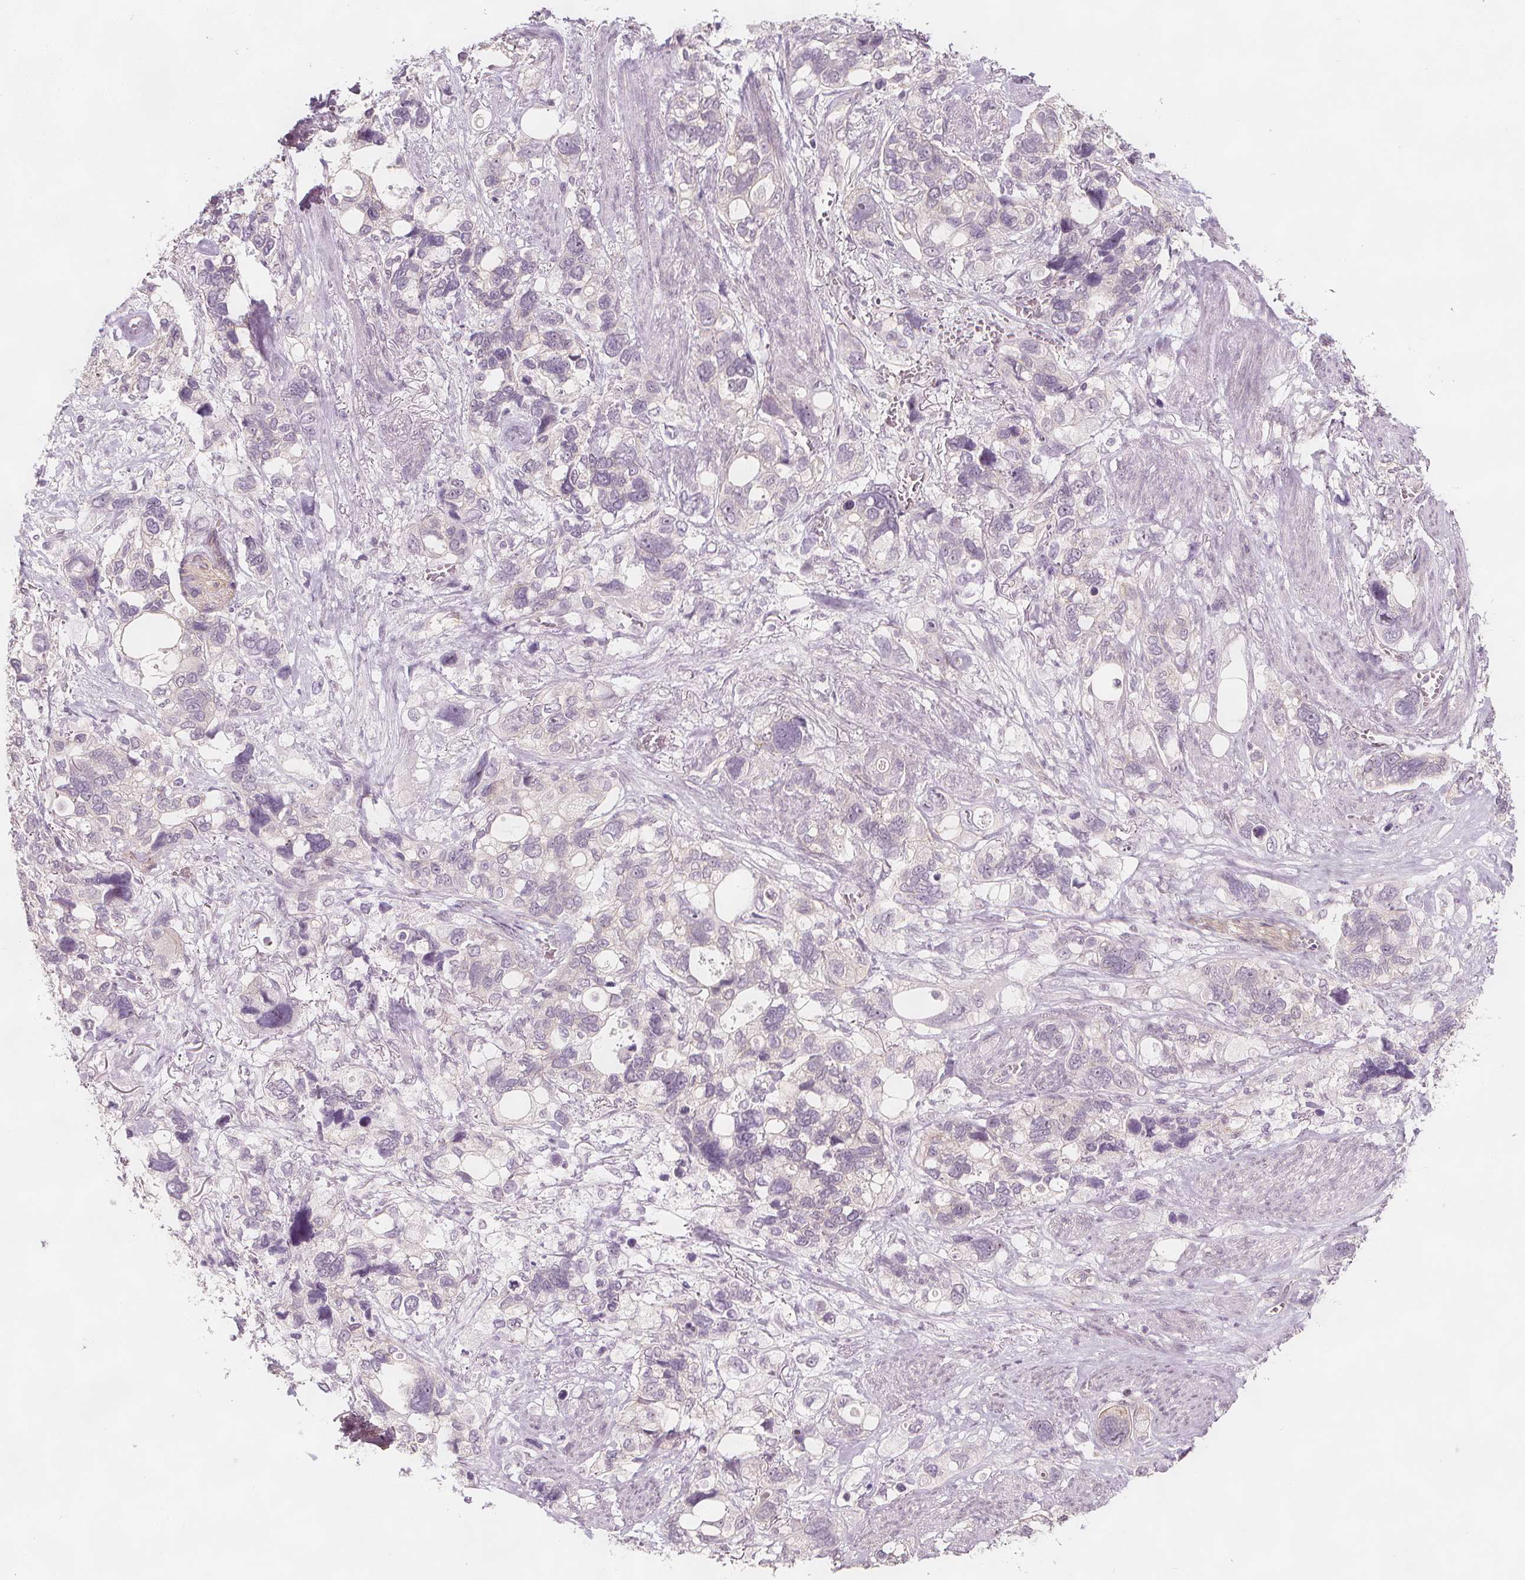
{"staining": {"intensity": "negative", "quantity": "none", "location": "none"}, "tissue": "stomach cancer", "cell_type": "Tumor cells", "image_type": "cancer", "snomed": [{"axis": "morphology", "description": "Adenocarcinoma, NOS"}, {"axis": "topography", "description": "Stomach, upper"}], "caption": "Protein analysis of adenocarcinoma (stomach) reveals no significant staining in tumor cells.", "gene": "C1orf167", "patient": {"sex": "female", "age": 81}}